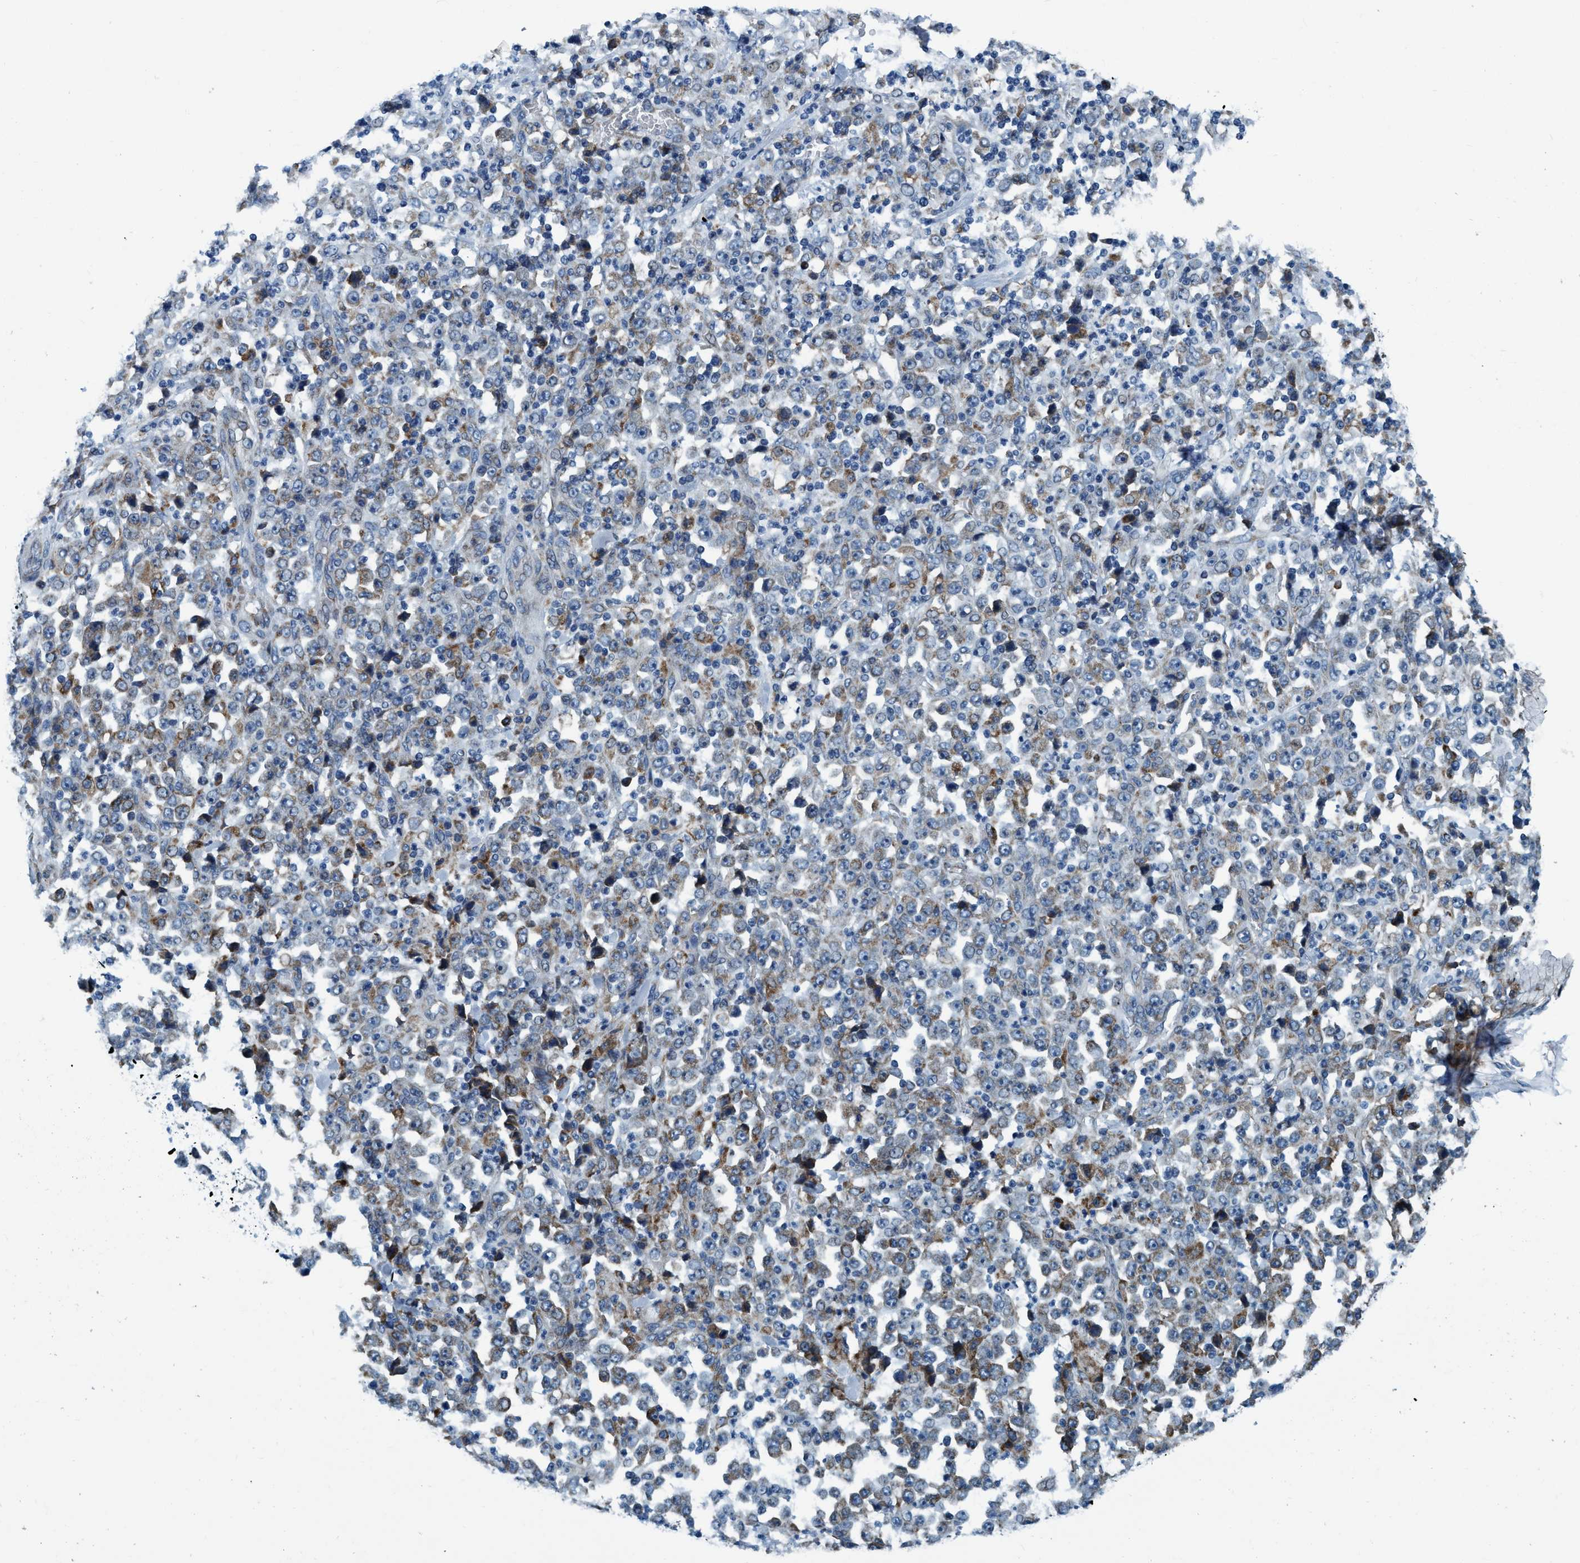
{"staining": {"intensity": "moderate", "quantity": "<25%", "location": "cytoplasmic/membranous"}, "tissue": "stomach cancer", "cell_type": "Tumor cells", "image_type": "cancer", "snomed": [{"axis": "morphology", "description": "Normal tissue, NOS"}, {"axis": "morphology", "description": "Adenocarcinoma, NOS"}, {"axis": "topography", "description": "Stomach, upper"}, {"axis": "topography", "description": "Stomach"}], "caption": "An immunohistochemistry histopathology image of neoplastic tissue is shown. Protein staining in brown labels moderate cytoplasmic/membranous positivity in stomach cancer (adenocarcinoma) within tumor cells. The protein of interest is shown in brown color, while the nuclei are stained blue.", "gene": "ARMC9", "patient": {"sex": "male", "age": 59}}